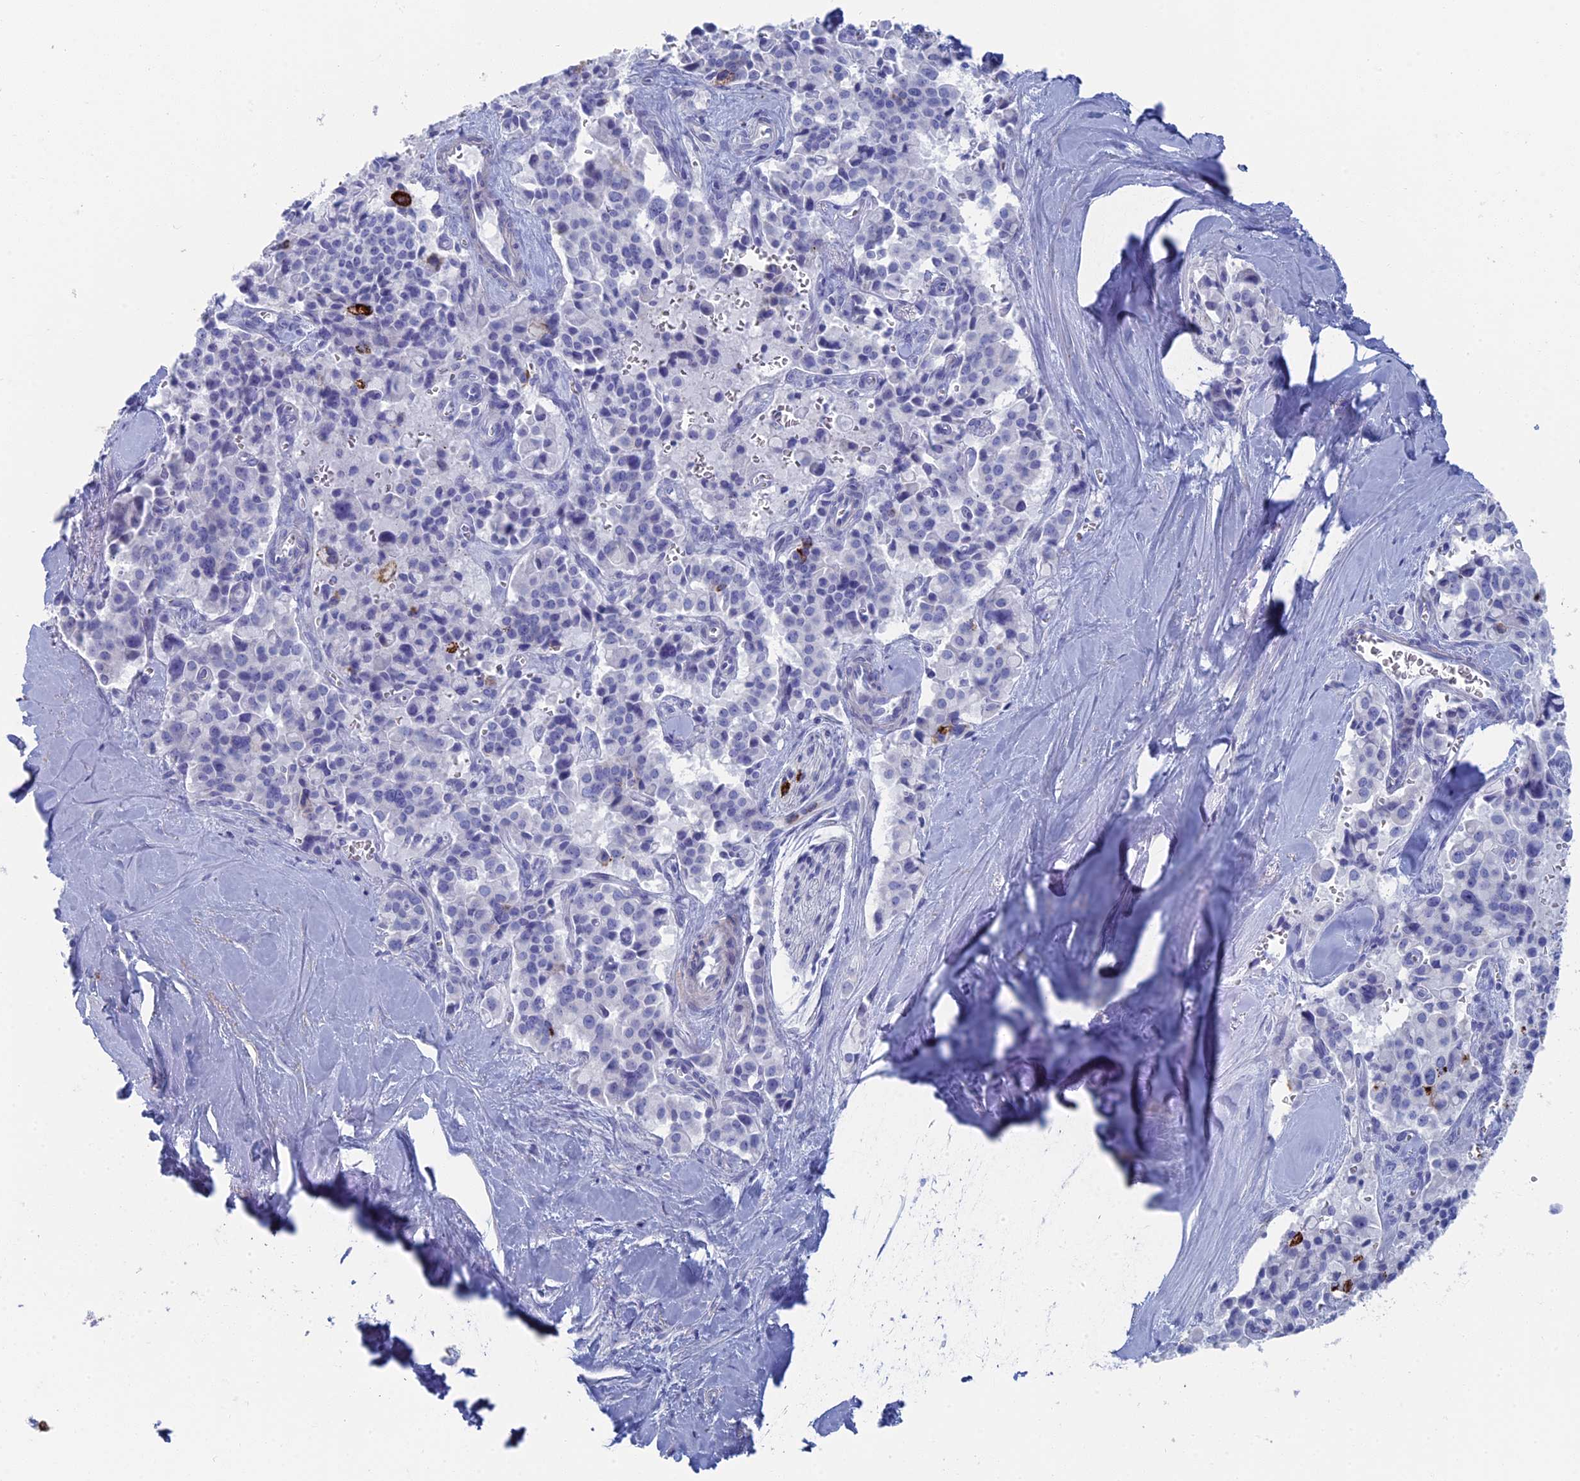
{"staining": {"intensity": "negative", "quantity": "none", "location": "none"}, "tissue": "pancreatic cancer", "cell_type": "Tumor cells", "image_type": "cancer", "snomed": [{"axis": "morphology", "description": "Adenocarcinoma, NOS"}, {"axis": "topography", "description": "Pancreas"}], "caption": "A histopathology image of human pancreatic adenocarcinoma is negative for staining in tumor cells.", "gene": "ALMS1", "patient": {"sex": "male", "age": 65}}